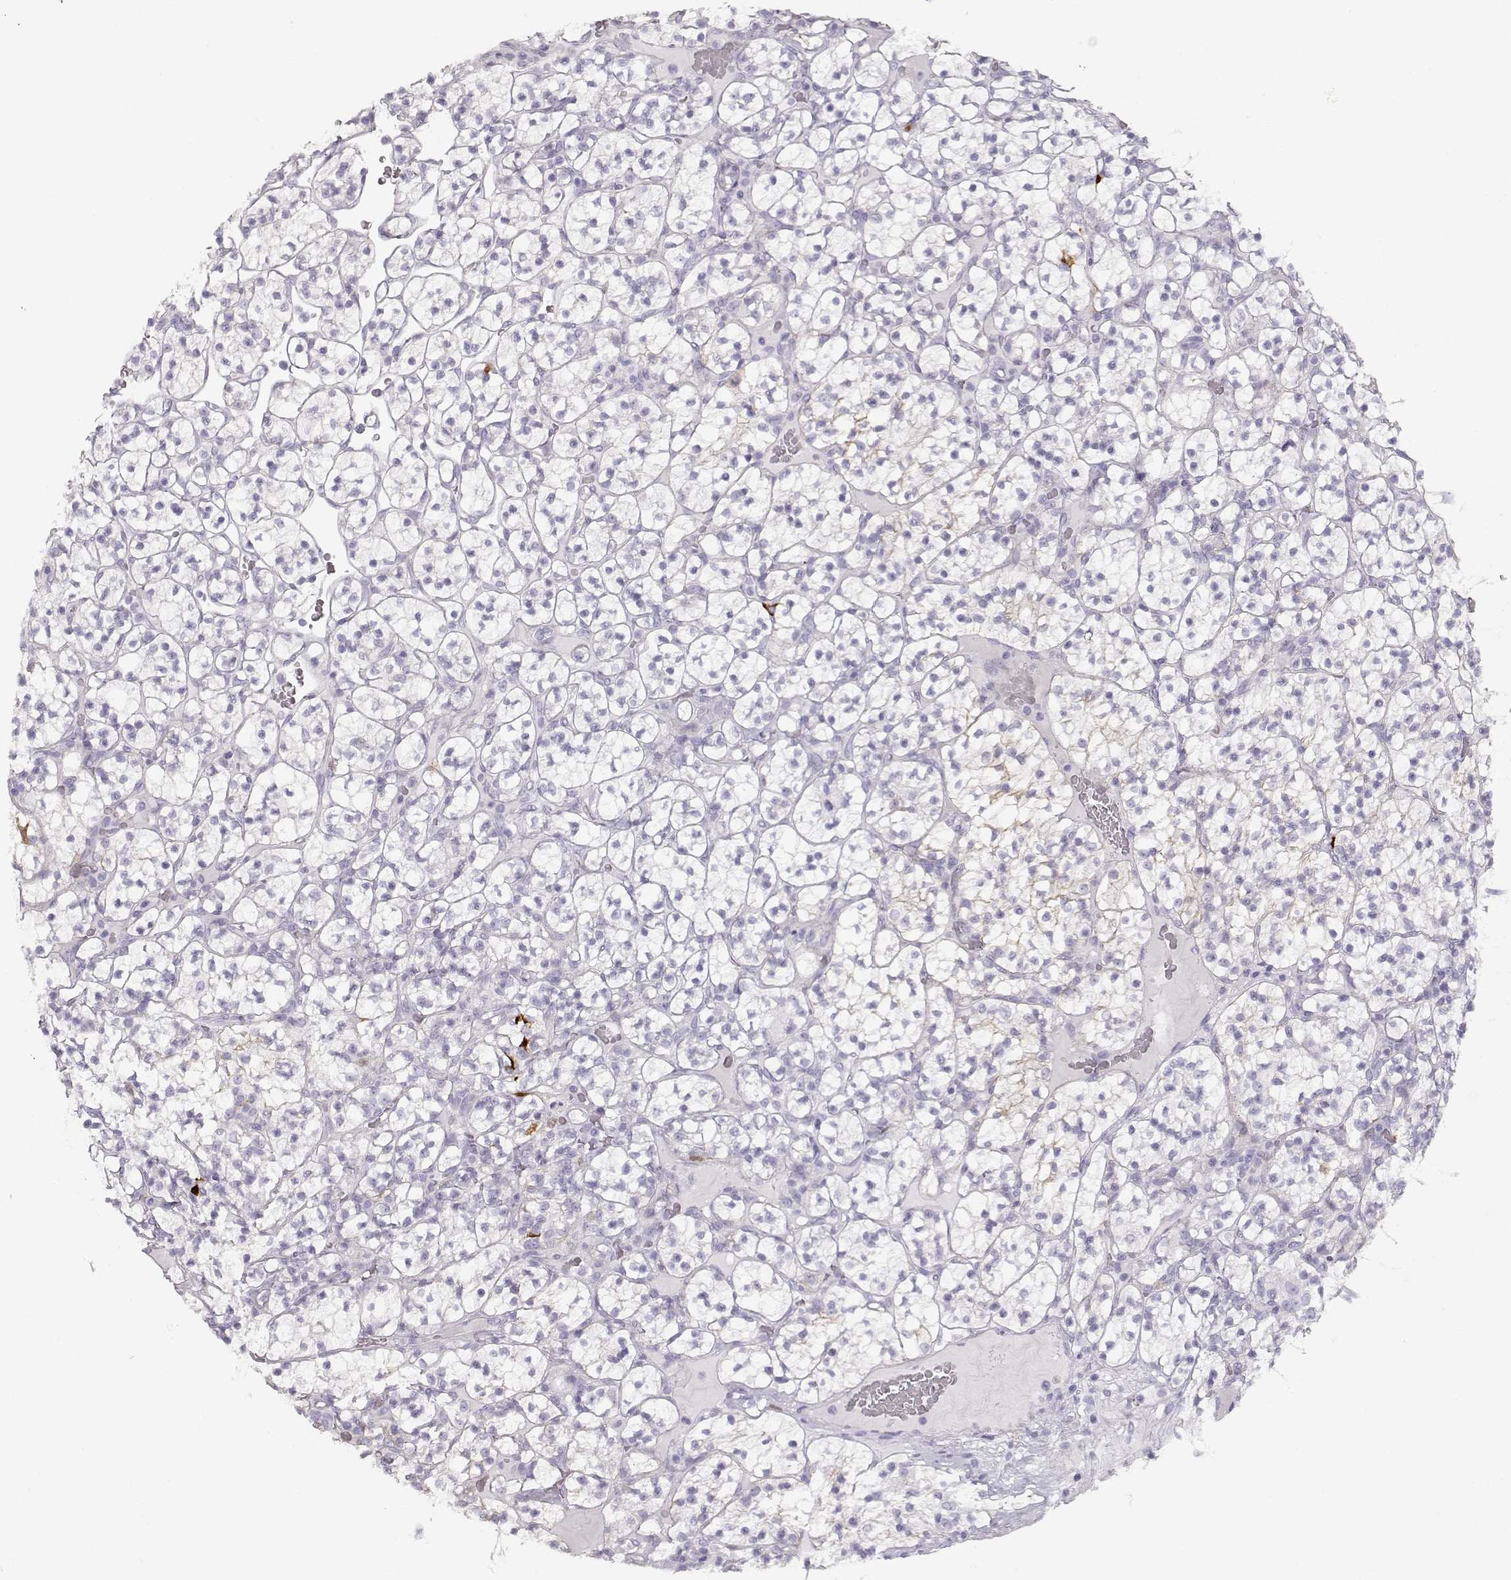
{"staining": {"intensity": "weak", "quantity": "<25%", "location": "cytoplasmic/membranous"}, "tissue": "renal cancer", "cell_type": "Tumor cells", "image_type": "cancer", "snomed": [{"axis": "morphology", "description": "Adenocarcinoma, NOS"}, {"axis": "topography", "description": "Kidney"}], "caption": "A high-resolution photomicrograph shows IHC staining of renal cancer (adenocarcinoma), which displays no significant staining in tumor cells.", "gene": "S100B", "patient": {"sex": "female", "age": 89}}